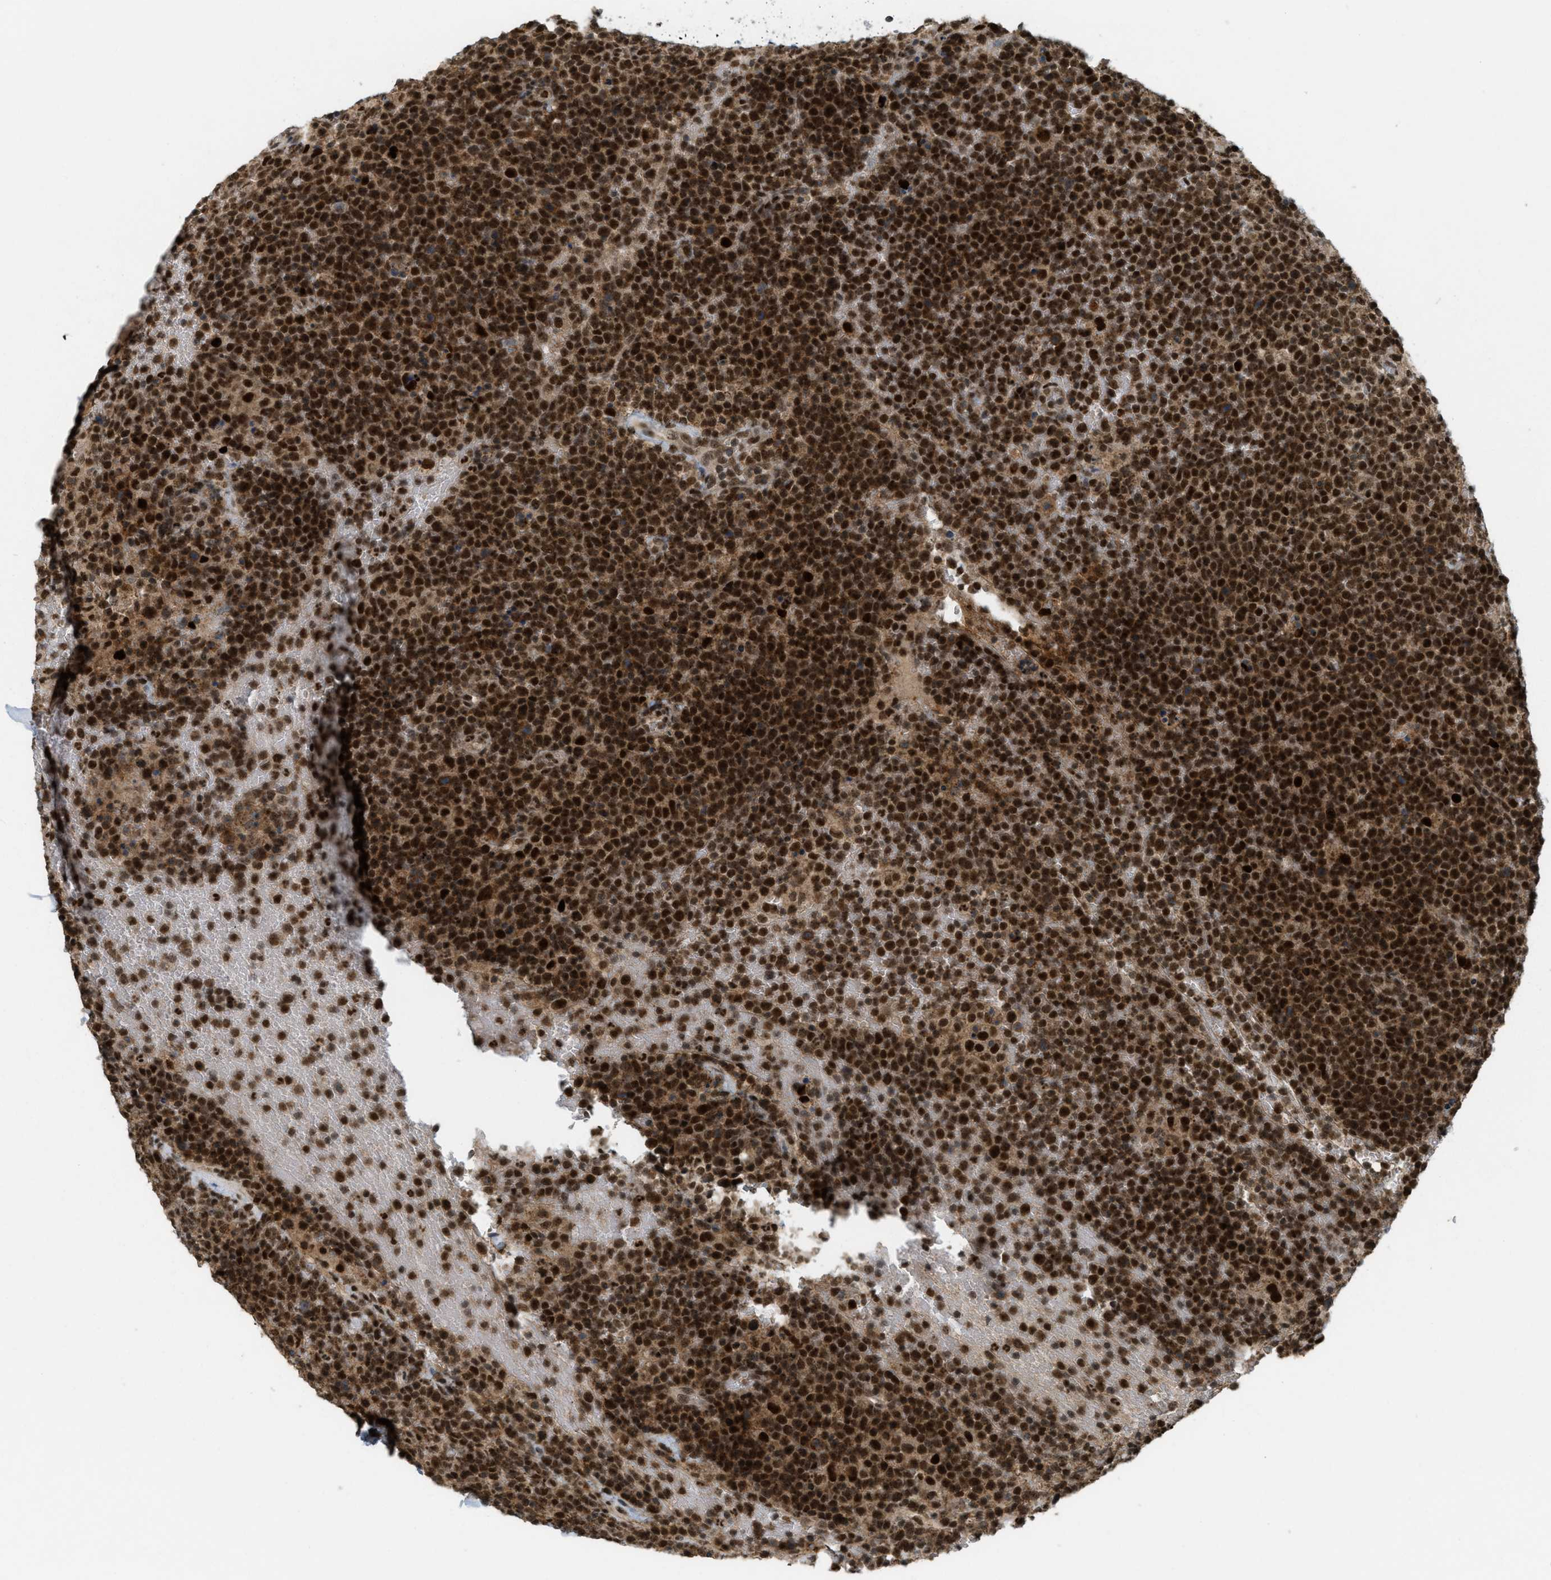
{"staining": {"intensity": "strong", "quantity": ">75%", "location": "cytoplasmic/membranous,nuclear"}, "tissue": "lymphoma", "cell_type": "Tumor cells", "image_type": "cancer", "snomed": [{"axis": "morphology", "description": "Malignant lymphoma, non-Hodgkin's type, High grade"}, {"axis": "topography", "description": "Lymph node"}], "caption": "Approximately >75% of tumor cells in human lymphoma display strong cytoplasmic/membranous and nuclear protein expression as visualized by brown immunohistochemical staining.", "gene": "TLK1", "patient": {"sex": "male", "age": 61}}